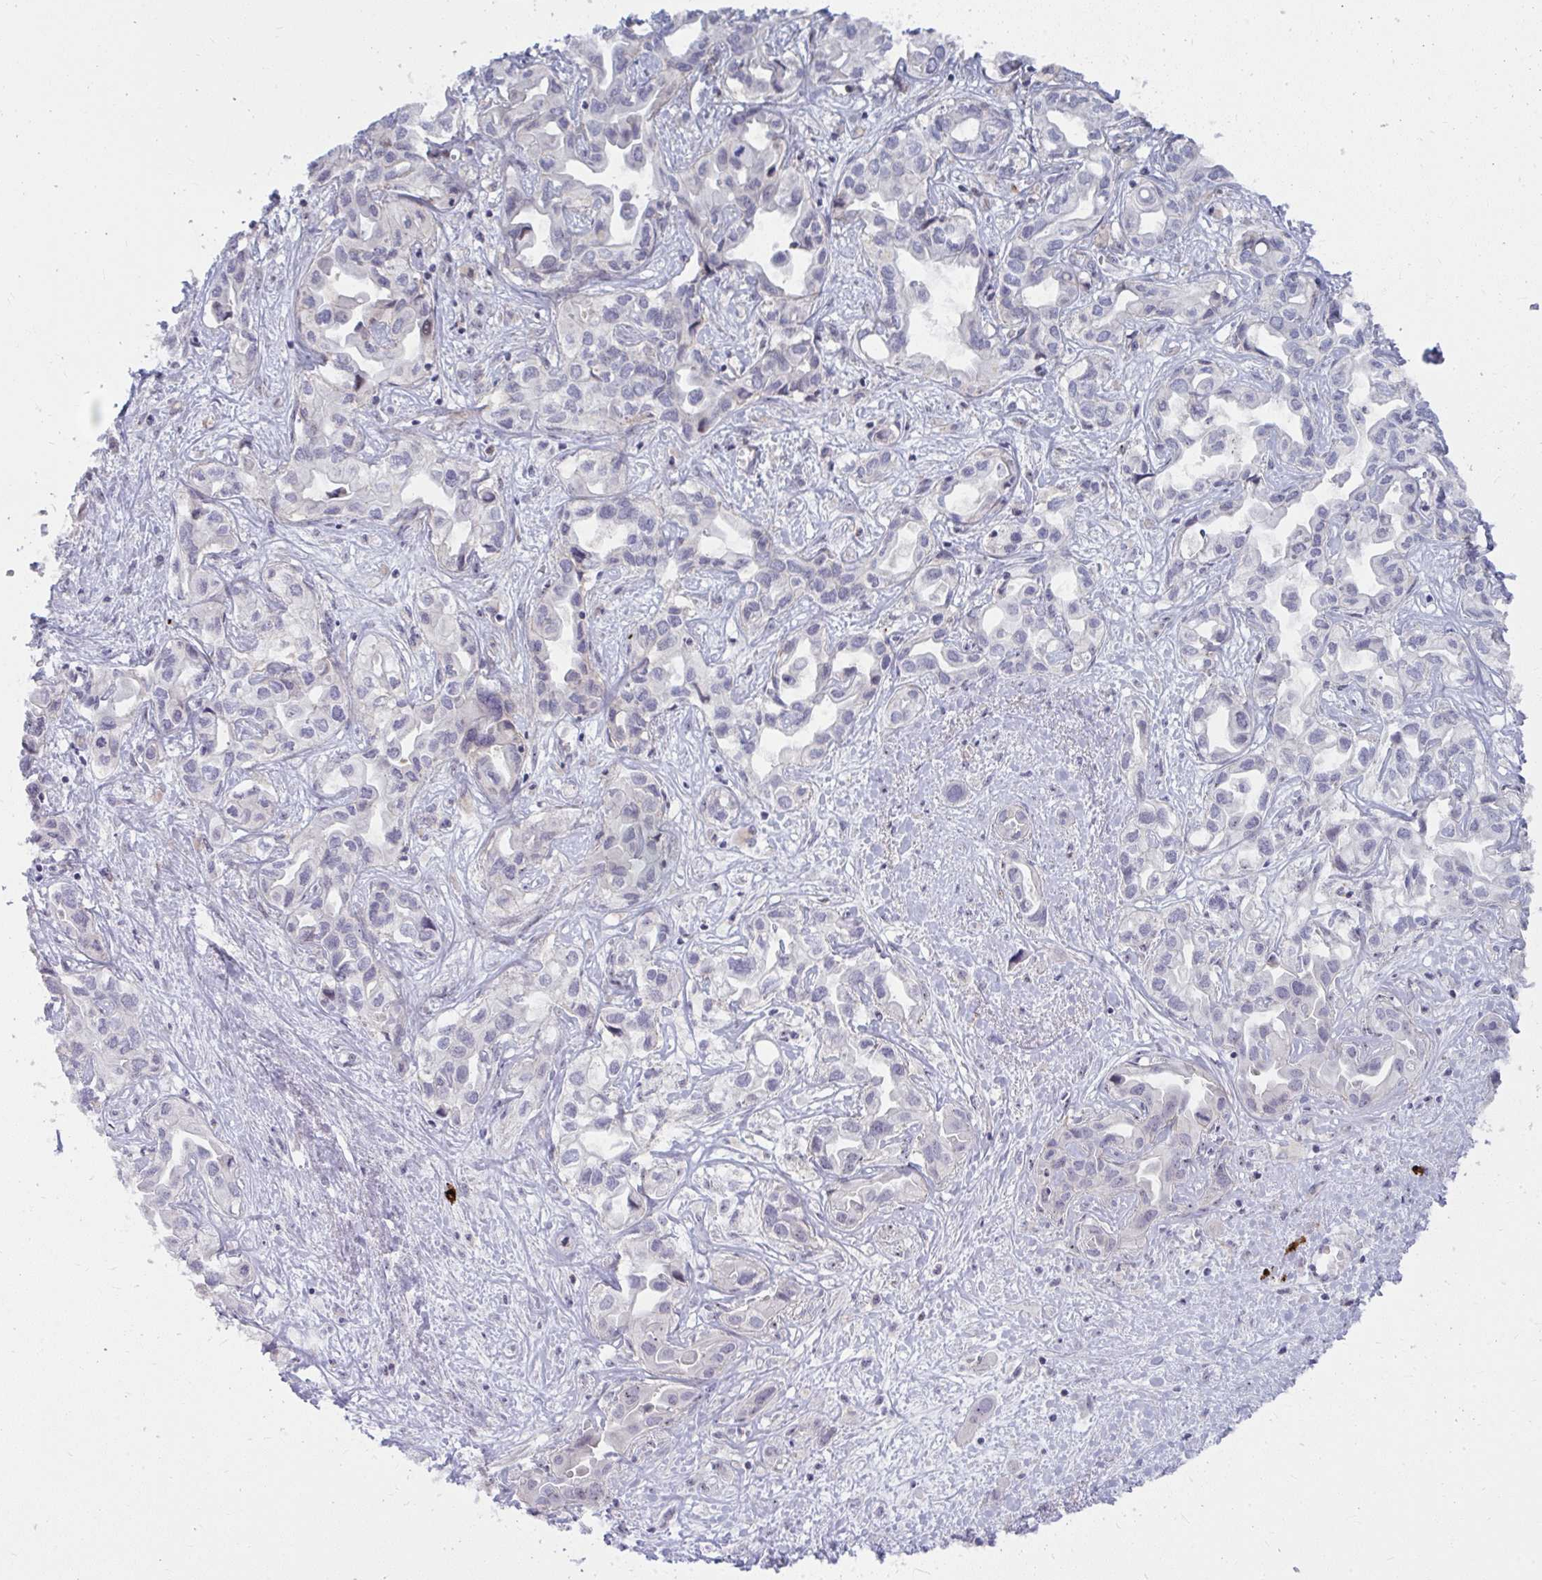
{"staining": {"intensity": "negative", "quantity": "none", "location": "none"}, "tissue": "liver cancer", "cell_type": "Tumor cells", "image_type": "cancer", "snomed": [{"axis": "morphology", "description": "Cholangiocarcinoma"}, {"axis": "topography", "description": "Liver"}], "caption": "This is an immunohistochemistry (IHC) micrograph of human liver cholangiocarcinoma. There is no positivity in tumor cells.", "gene": "MUS81", "patient": {"sex": "female", "age": 64}}